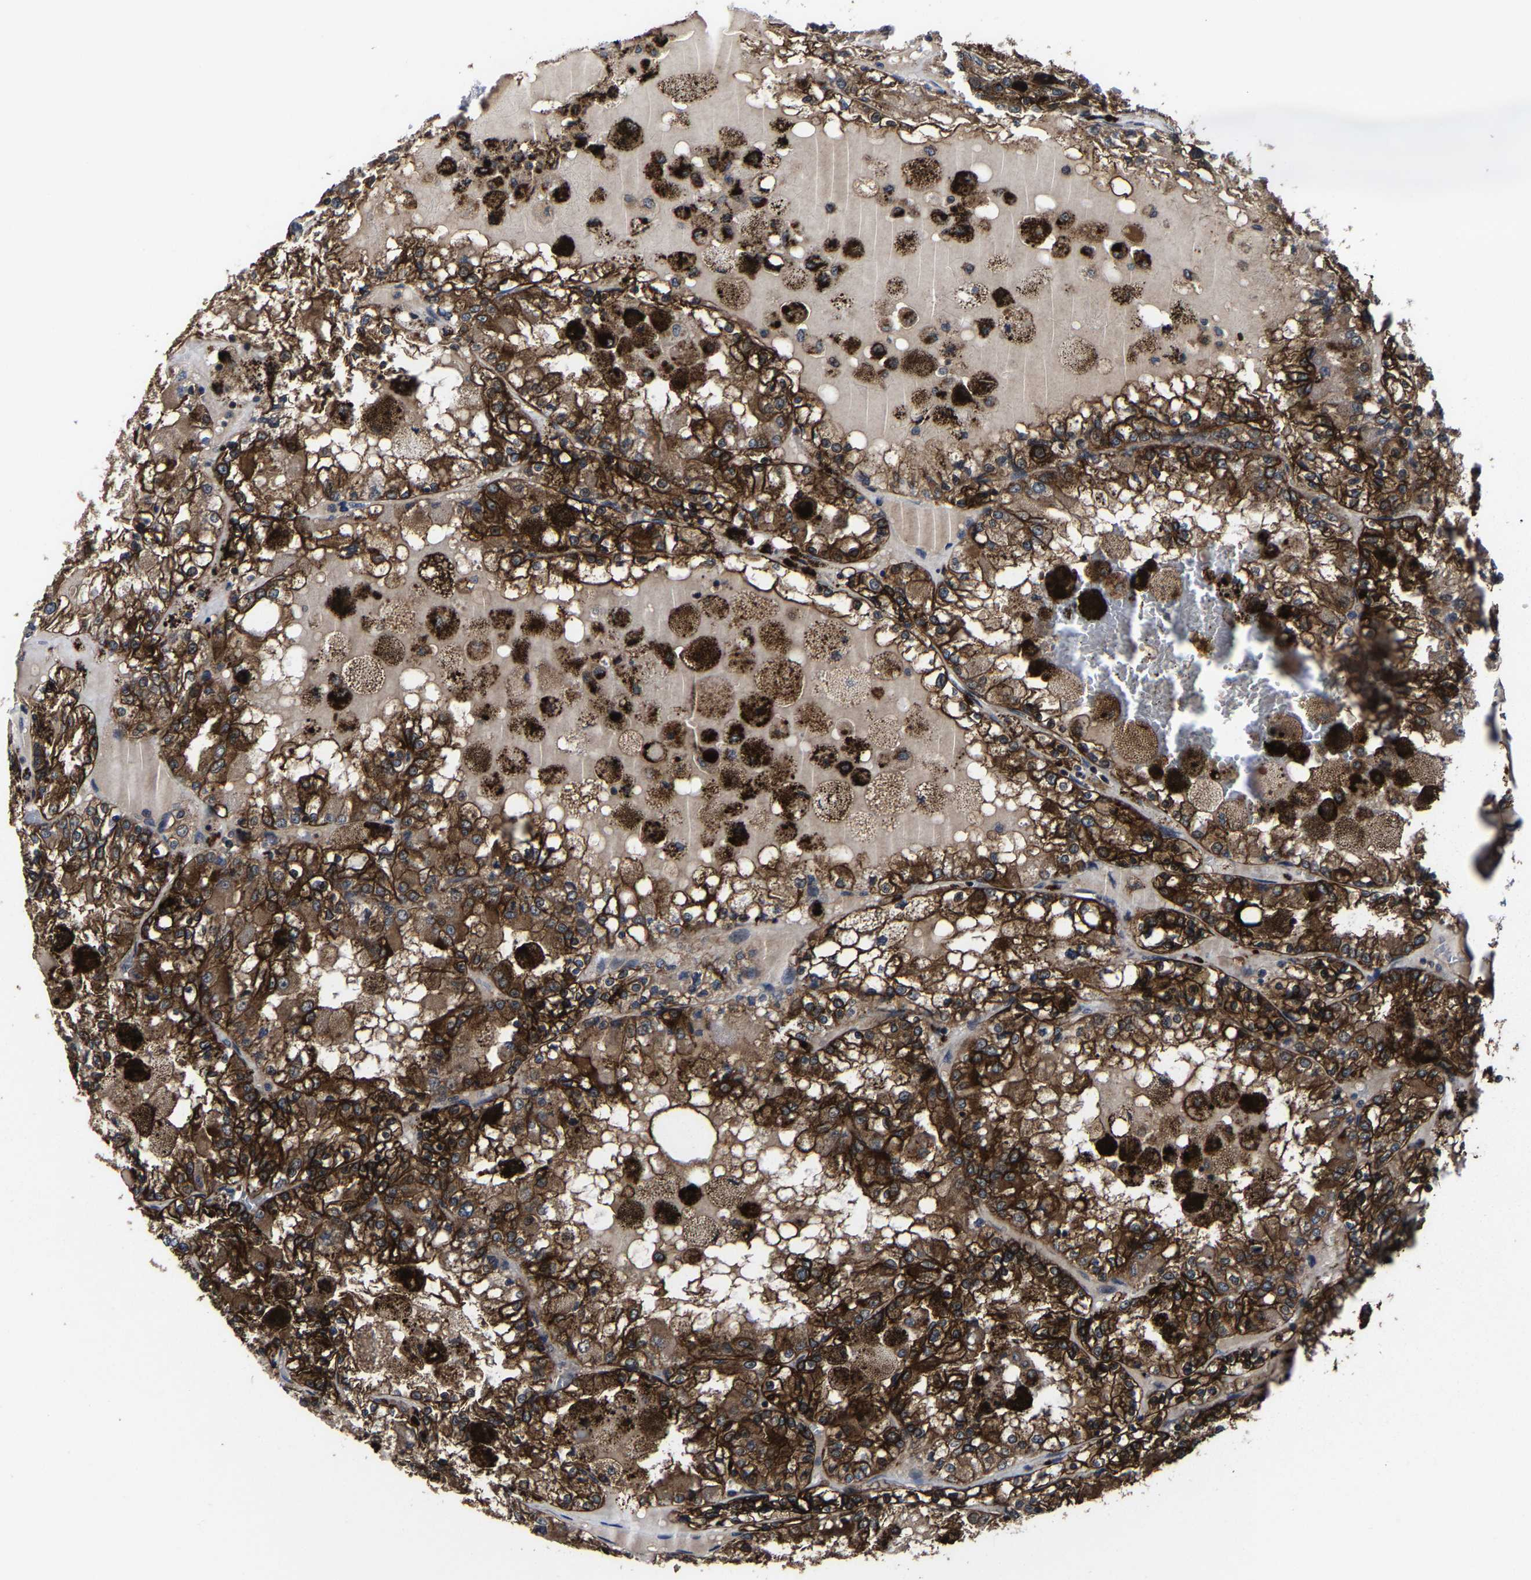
{"staining": {"intensity": "strong", "quantity": ">75%", "location": "cytoplasmic/membranous"}, "tissue": "renal cancer", "cell_type": "Tumor cells", "image_type": "cancer", "snomed": [{"axis": "morphology", "description": "Adenocarcinoma, NOS"}, {"axis": "topography", "description": "Kidney"}], "caption": "Brown immunohistochemical staining in human renal cancer displays strong cytoplasmic/membranous positivity in about >75% of tumor cells.", "gene": "ZCCHC7", "patient": {"sex": "female", "age": 56}}